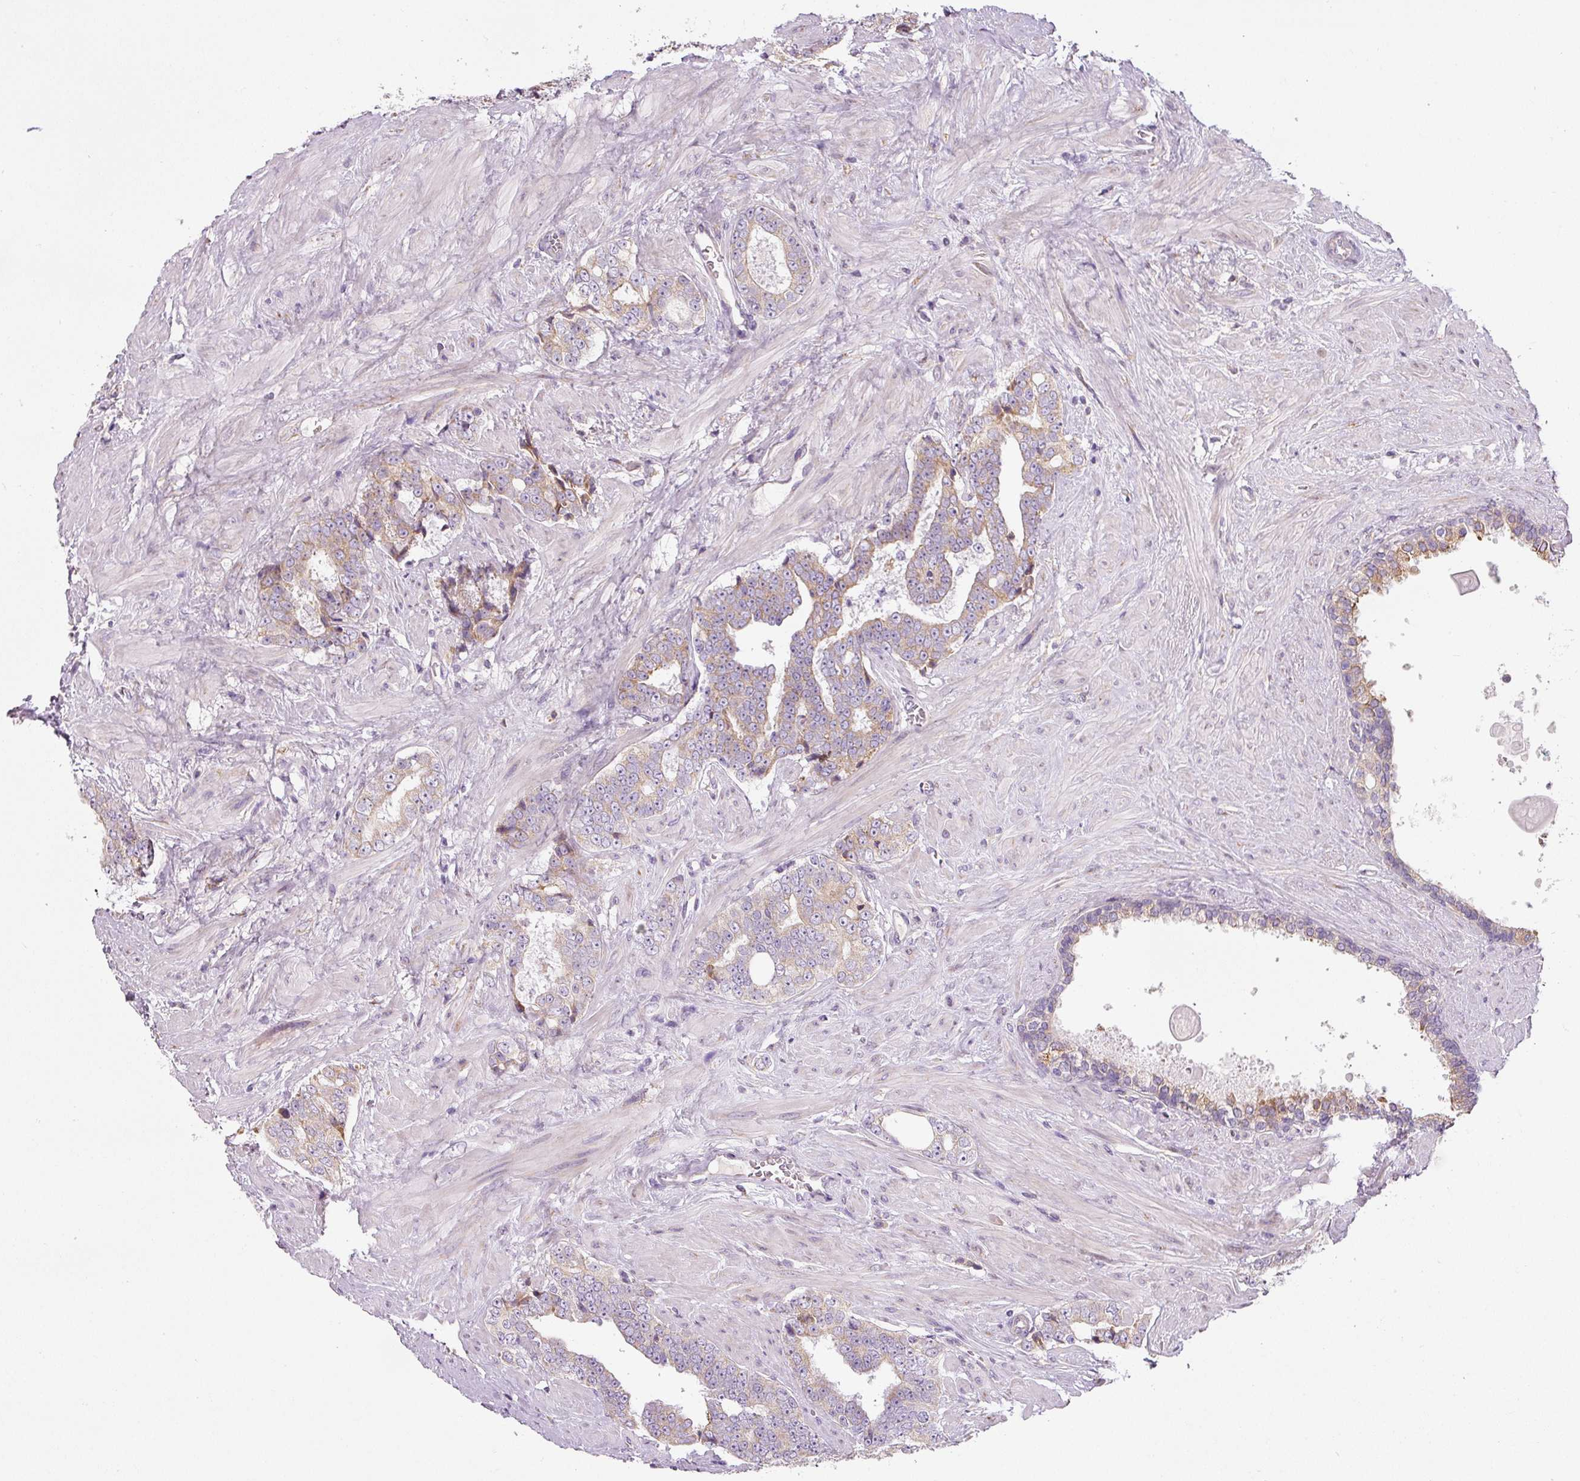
{"staining": {"intensity": "weak", "quantity": ">75%", "location": "cytoplasmic/membranous"}, "tissue": "prostate cancer", "cell_type": "Tumor cells", "image_type": "cancer", "snomed": [{"axis": "morphology", "description": "Adenocarcinoma, High grade"}, {"axis": "topography", "description": "Prostate"}], "caption": "A low amount of weak cytoplasmic/membranous staining is seen in approximately >75% of tumor cells in prostate cancer tissue.", "gene": "MORN4", "patient": {"sex": "male", "age": 67}}